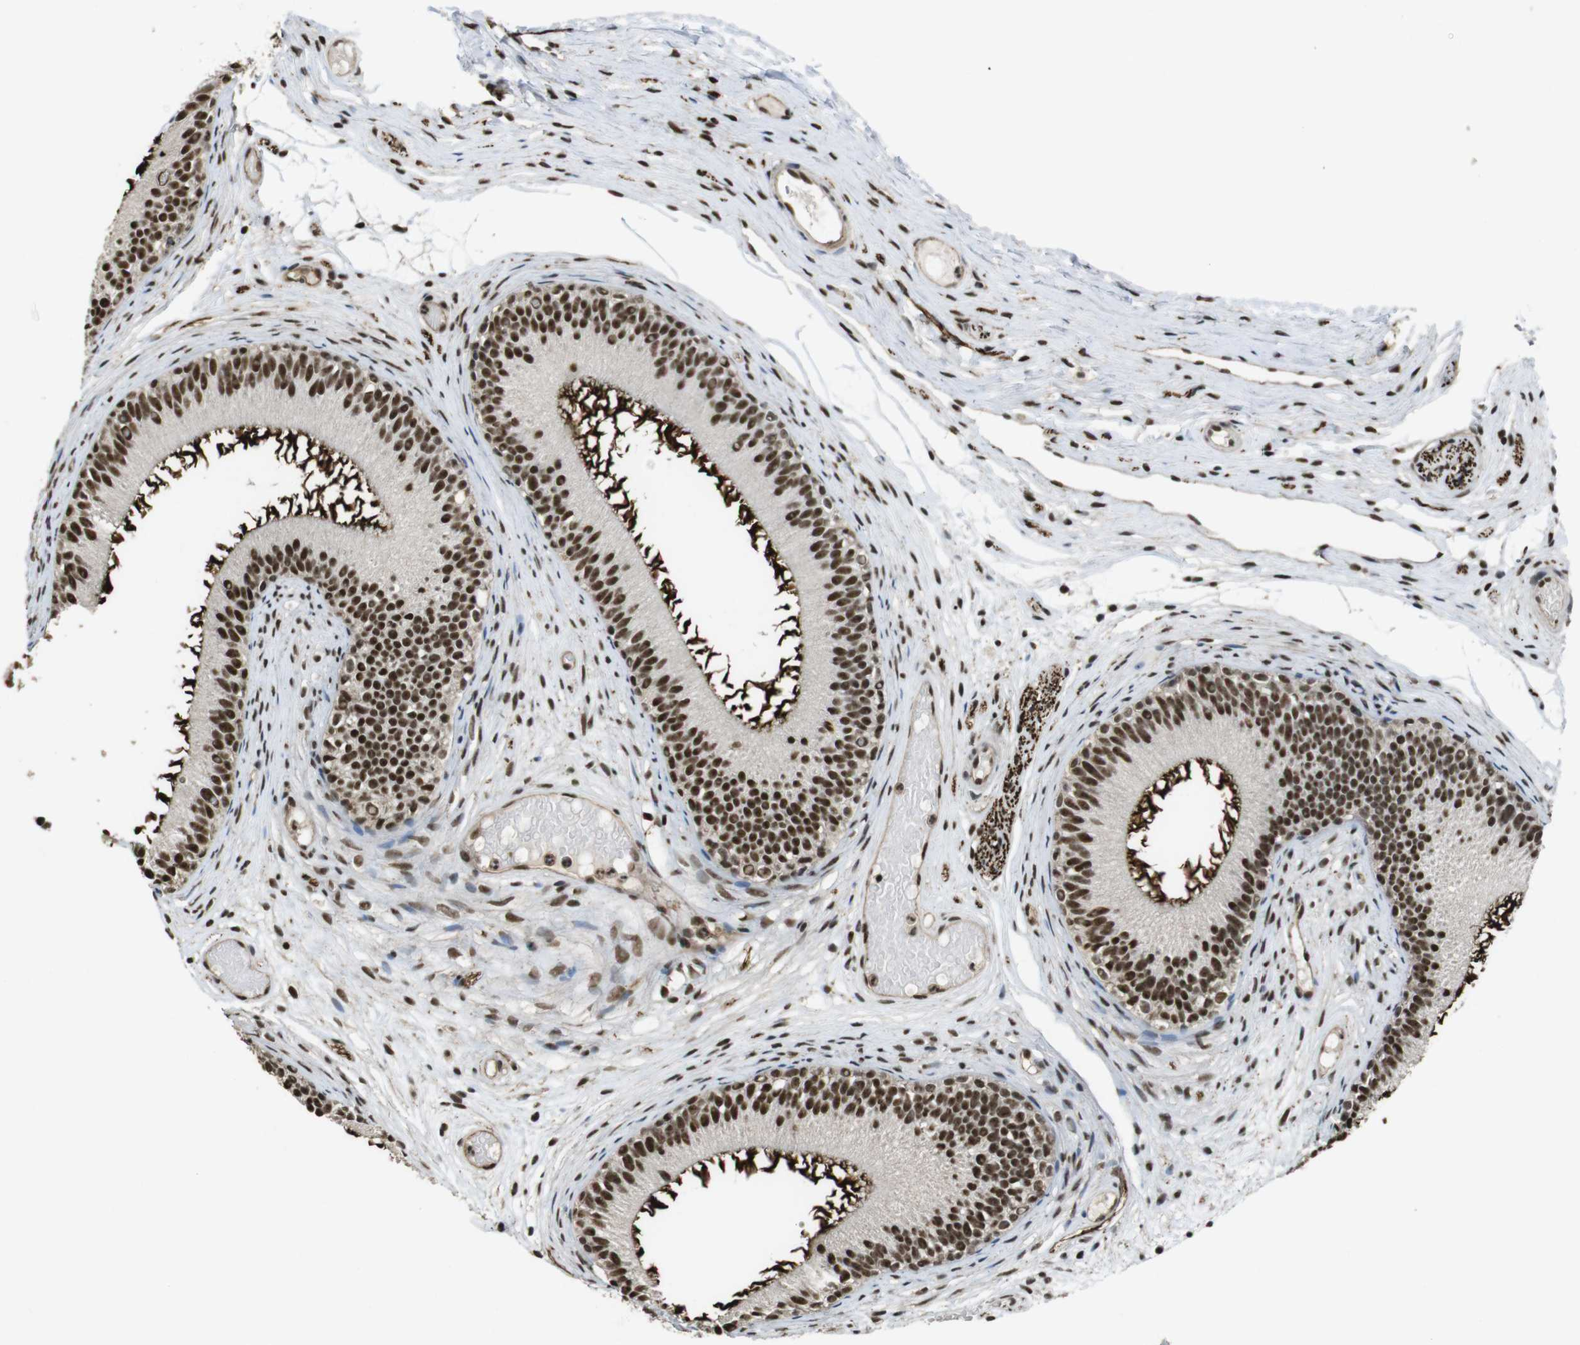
{"staining": {"intensity": "moderate", "quantity": ">75%", "location": "cytoplasmic/membranous,nuclear"}, "tissue": "epididymis", "cell_type": "Glandular cells", "image_type": "normal", "snomed": [{"axis": "morphology", "description": "Normal tissue, NOS"}, {"axis": "morphology", "description": "Atrophy, NOS"}, {"axis": "topography", "description": "Testis"}, {"axis": "topography", "description": "Epididymis"}], "caption": "An image showing moderate cytoplasmic/membranous,nuclear staining in about >75% of glandular cells in benign epididymis, as visualized by brown immunohistochemical staining.", "gene": "CSNK2B", "patient": {"sex": "male", "age": 18}}